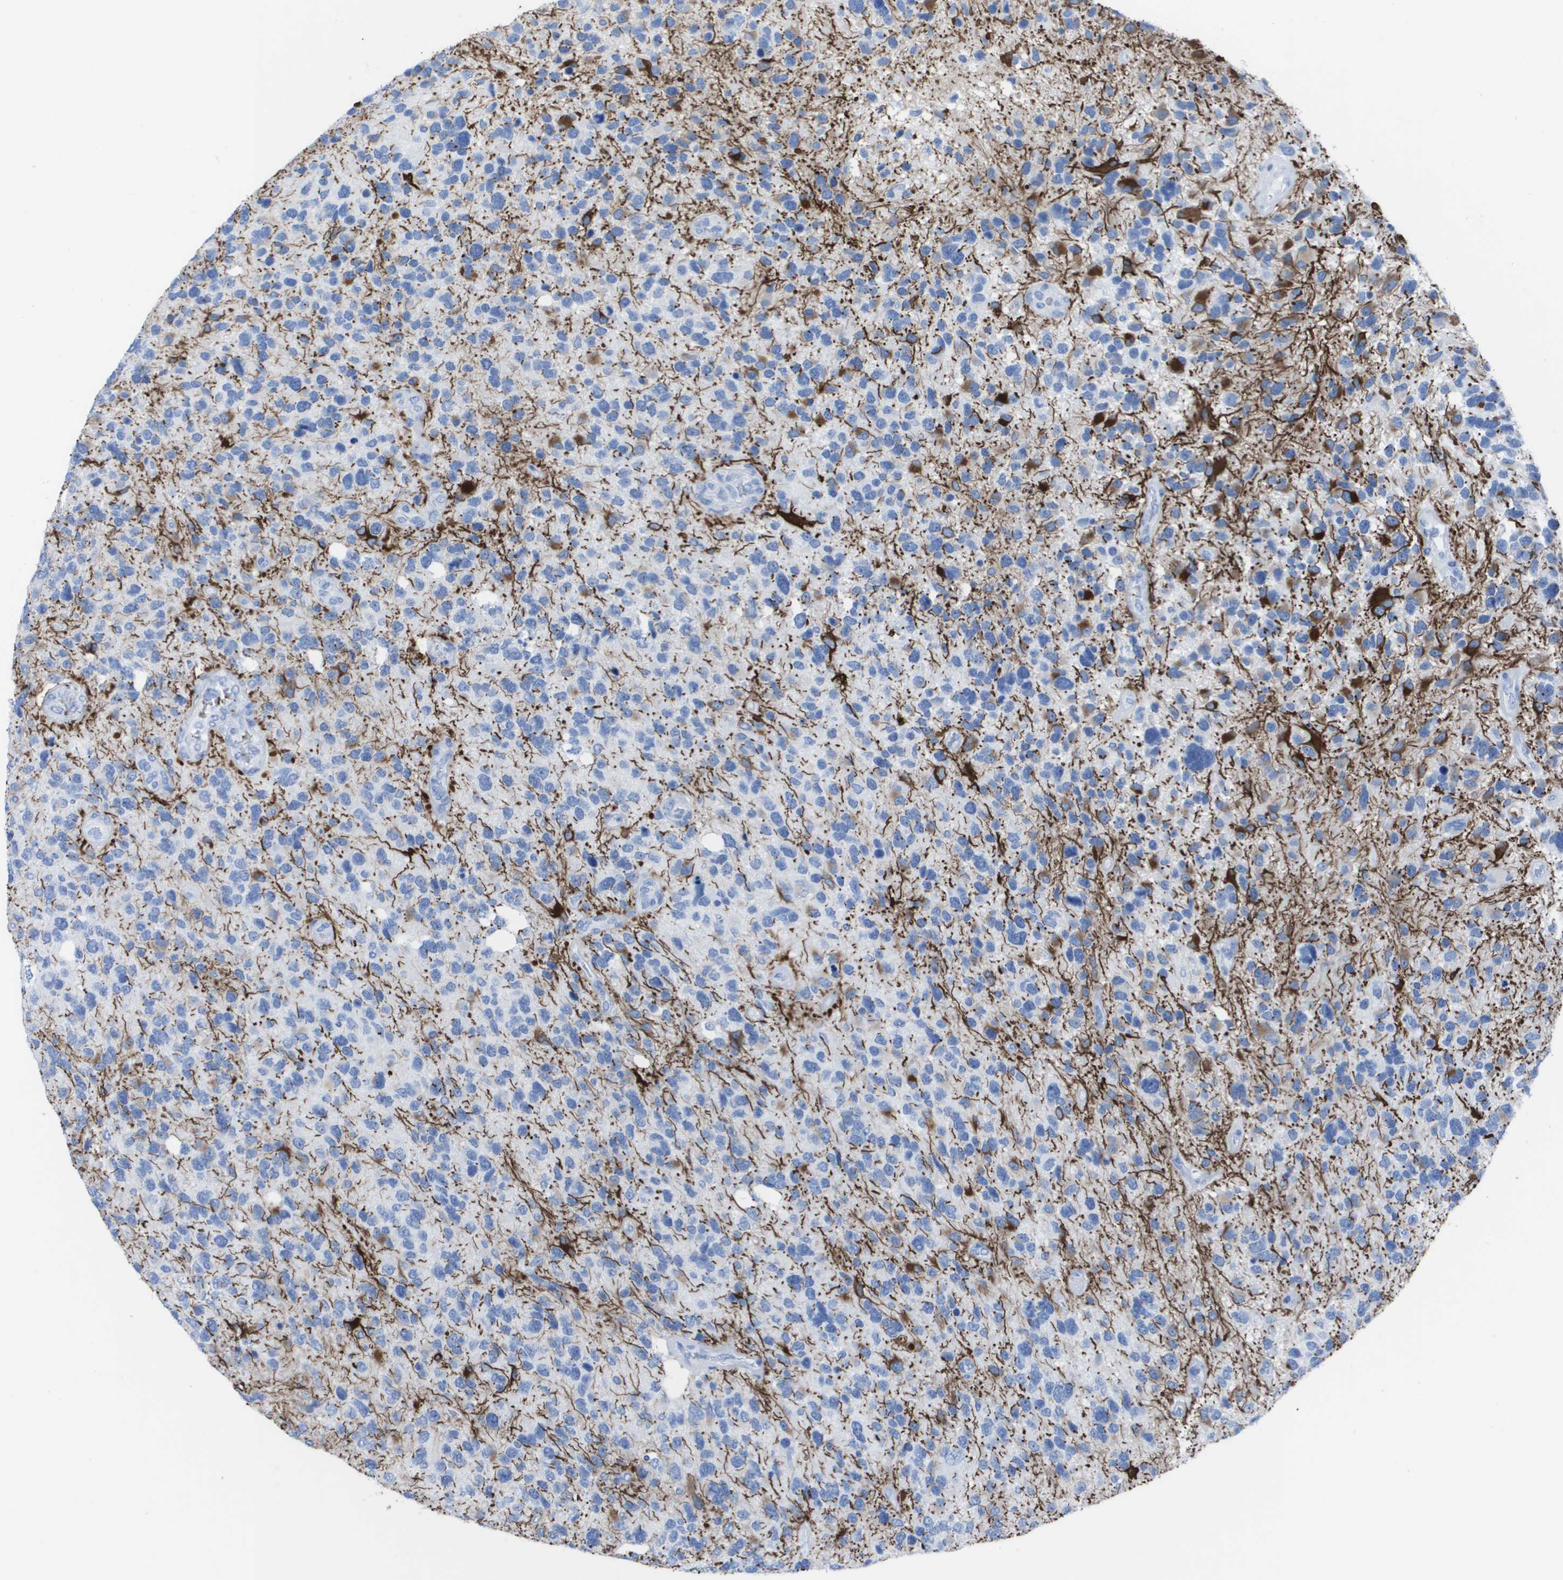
{"staining": {"intensity": "negative", "quantity": "none", "location": "none"}, "tissue": "glioma", "cell_type": "Tumor cells", "image_type": "cancer", "snomed": [{"axis": "morphology", "description": "Glioma, malignant, High grade"}, {"axis": "topography", "description": "Brain"}], "caption": "Human glioma stained for a protein using IHC exhibits no positivity in tumor cells.", "gene": "KCNA3", "patient": {"sex": "female", "age": 58}}